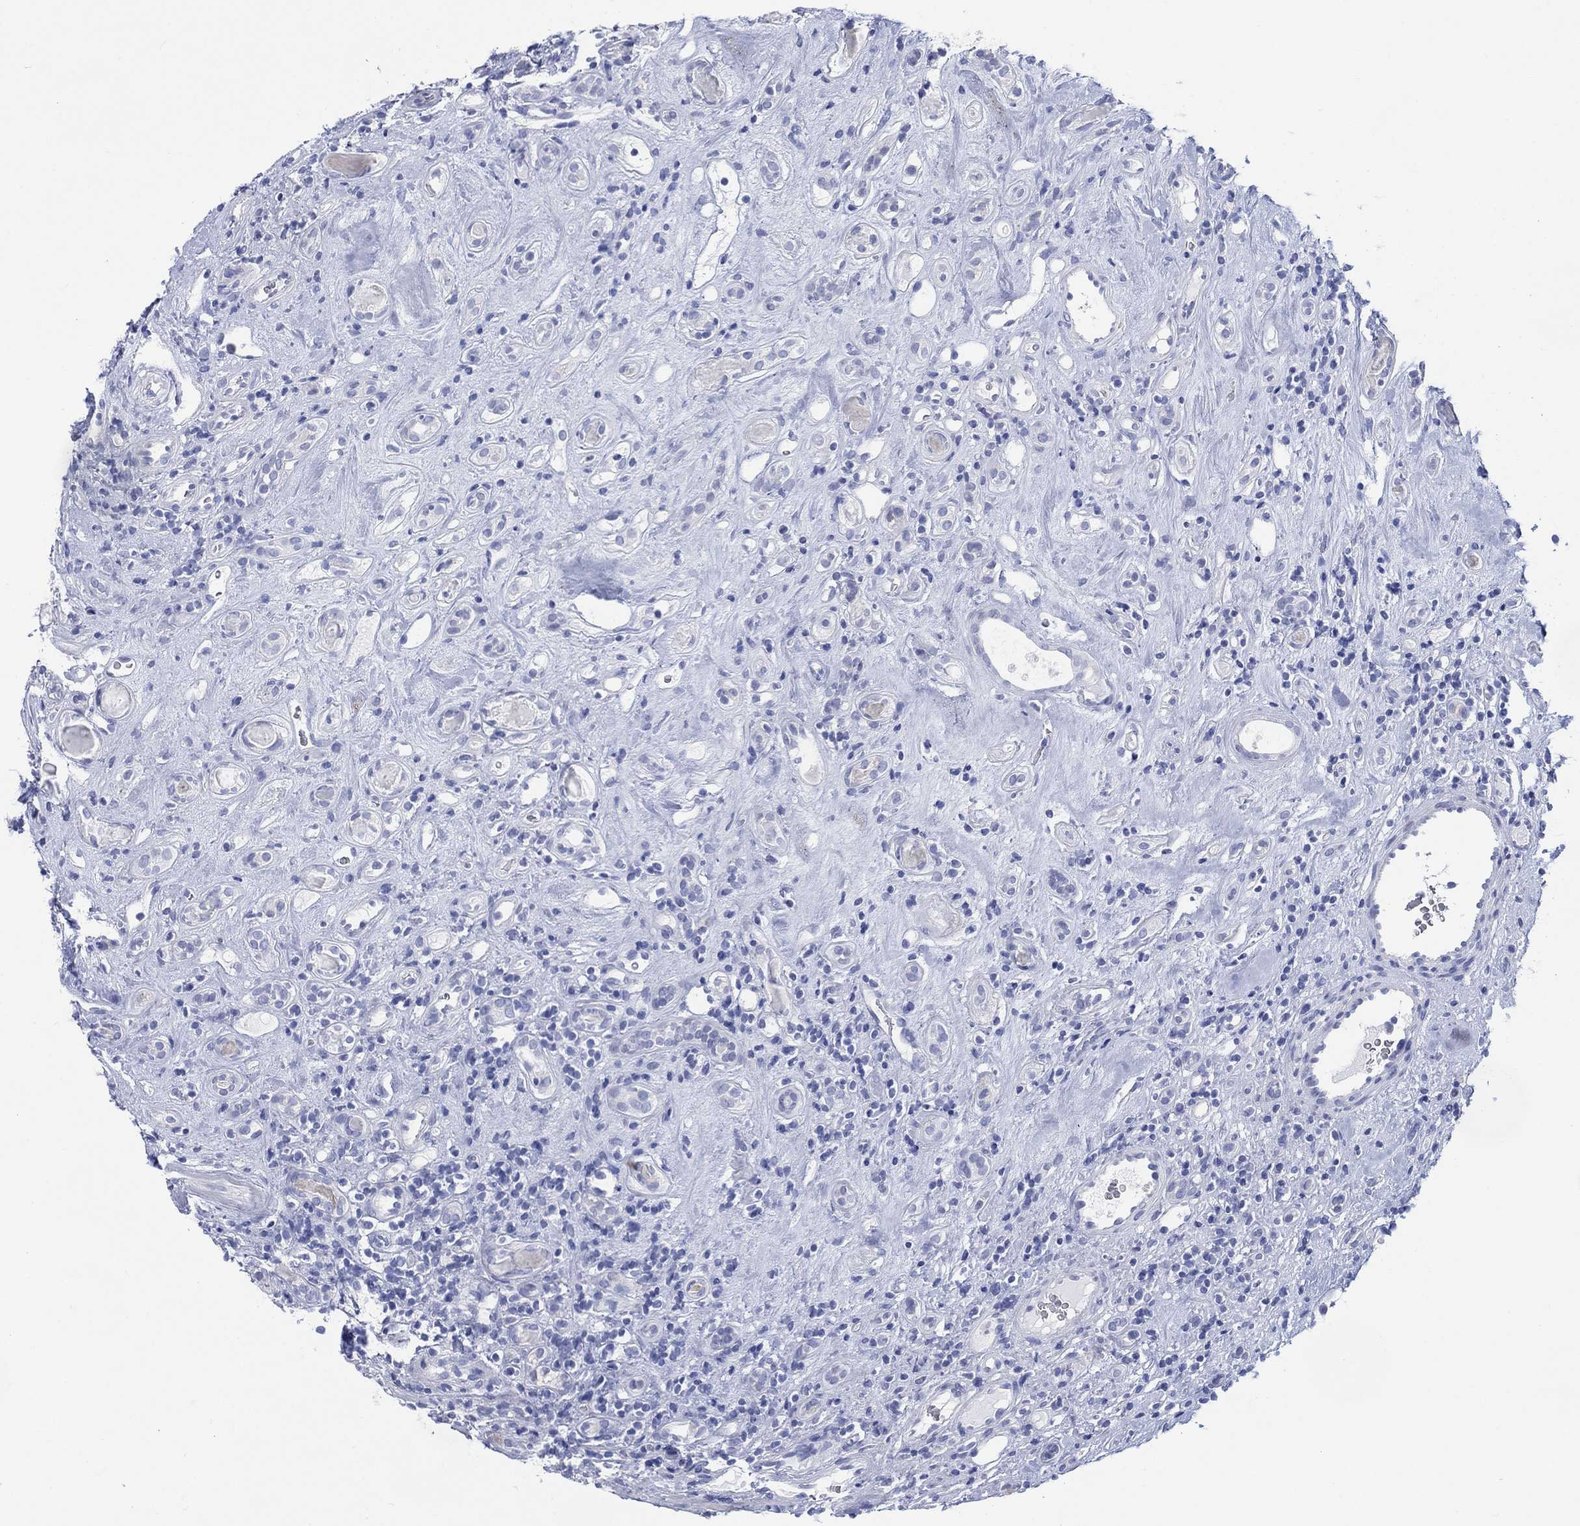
{"staining": {"intensity": "negative", "quantity": "none", "location": "none"}, "tissue": "renal cancer", "cell_type": "Tumor cells", "image_type": "cancer", "snomed": [{"axis": "morphology", "description": "Adenocarcinoma, NOS"}, {"axis": "topography", "description": "Kidney"}], "caption": "This is a image of IHC staining of renal cancer (adenocarcinoma), which shows no staining in tumor cells. (Immunohistochemistry (ihc), brightfield microscopy, high magnification).", "gene": "TMEM247", "patient": {"sex": "female", "age": 89}}